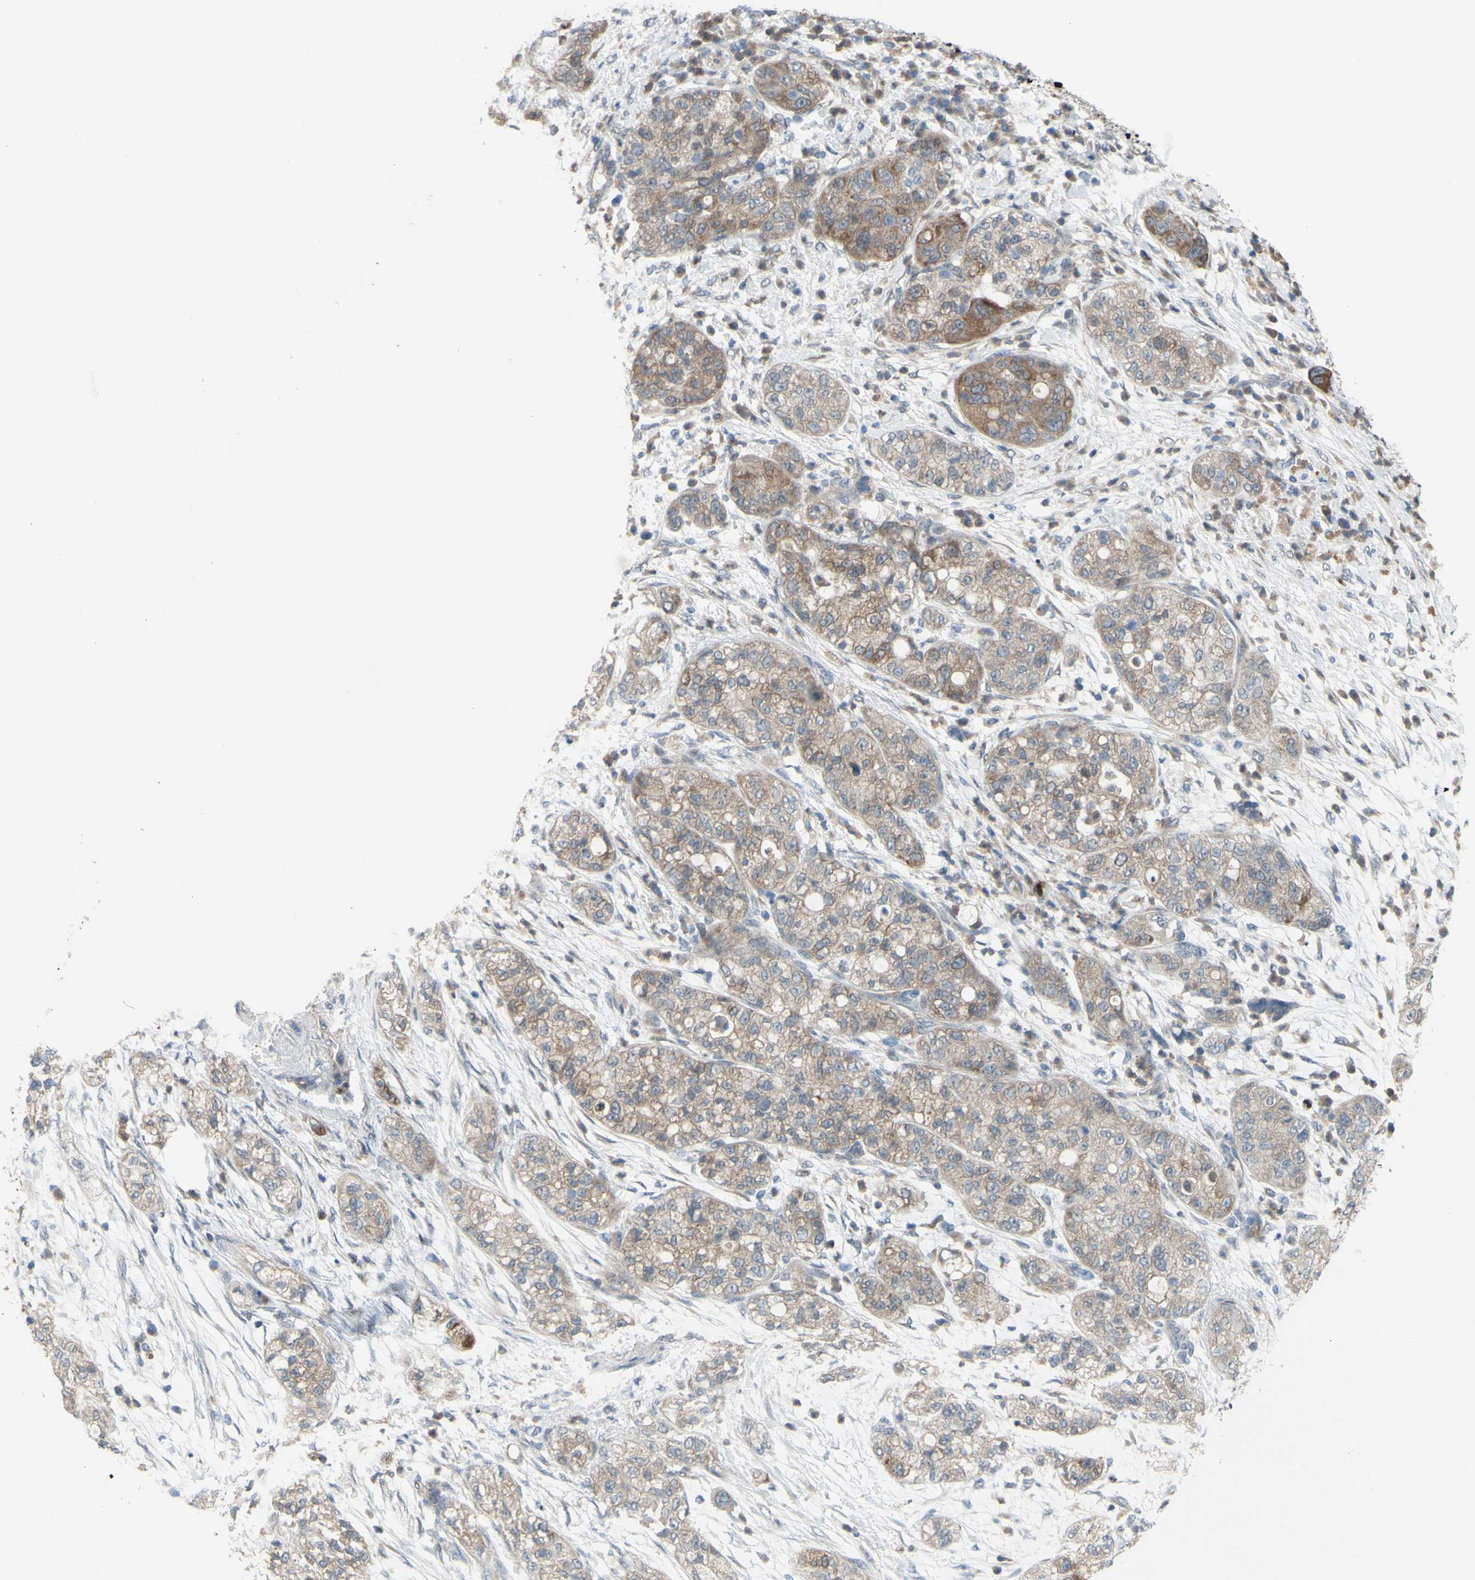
{"staining": {"intensity": "moderate", "quantity": ">75%", "location": "cytoplasmic/membranous"}, "tissue": "pancreatic cancer", "cell_type": "Tumor cells", "image_type": "cancer", "snomed": [{"axis": "morphology", "description": "Adenocarcinoma, NOS"}, {"axis": "topography", "description": "Pancreas"}], "caption": "Pancreatic cancer (adenocarcinoma) stained with DAB IHC displays medium levels of moderate cytoplasmic/membranous positivity in about >75% of tumor cells.", "gene": "GRAMD2B", "patient": {"sex": "female", "age": 78}}